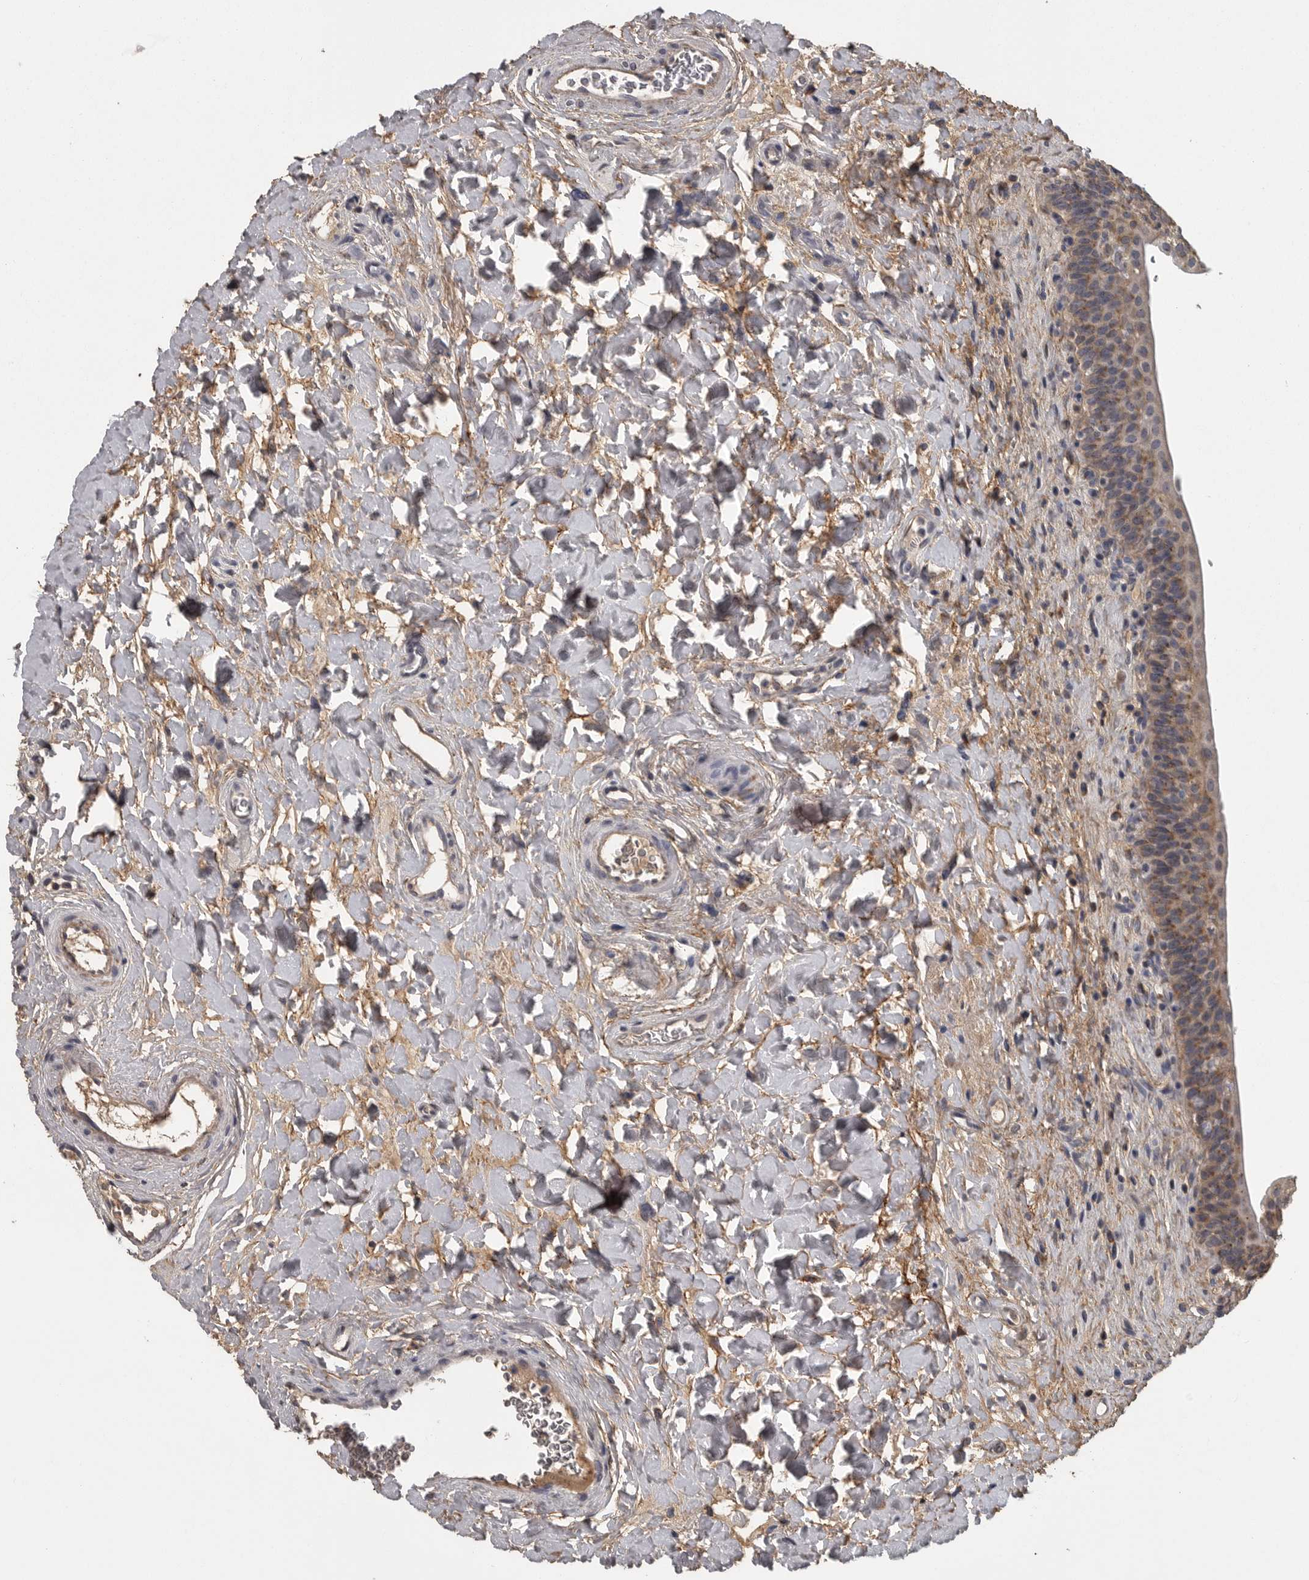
{"staining": {"intensity": "moderate", "quantity": ">75%", "location": "cytoplasmic/membranous"}, "tissue": "urinary bladder", "cell_type": "Urothelial cells", "image_type": "normal", "snomed": [{"axis": "morphology", "description": "Normal tissue, NOS"}, {"axis": "topography", "description": "Urinary bladder"}], "caption": "Protein expression analysis of benign human urinary bladder reveals moderate cytoplasmic/membranous staining in about >75% of urothelial cells.", "gene": "FRK", "patient": {"sex": "male", "age": 83}}